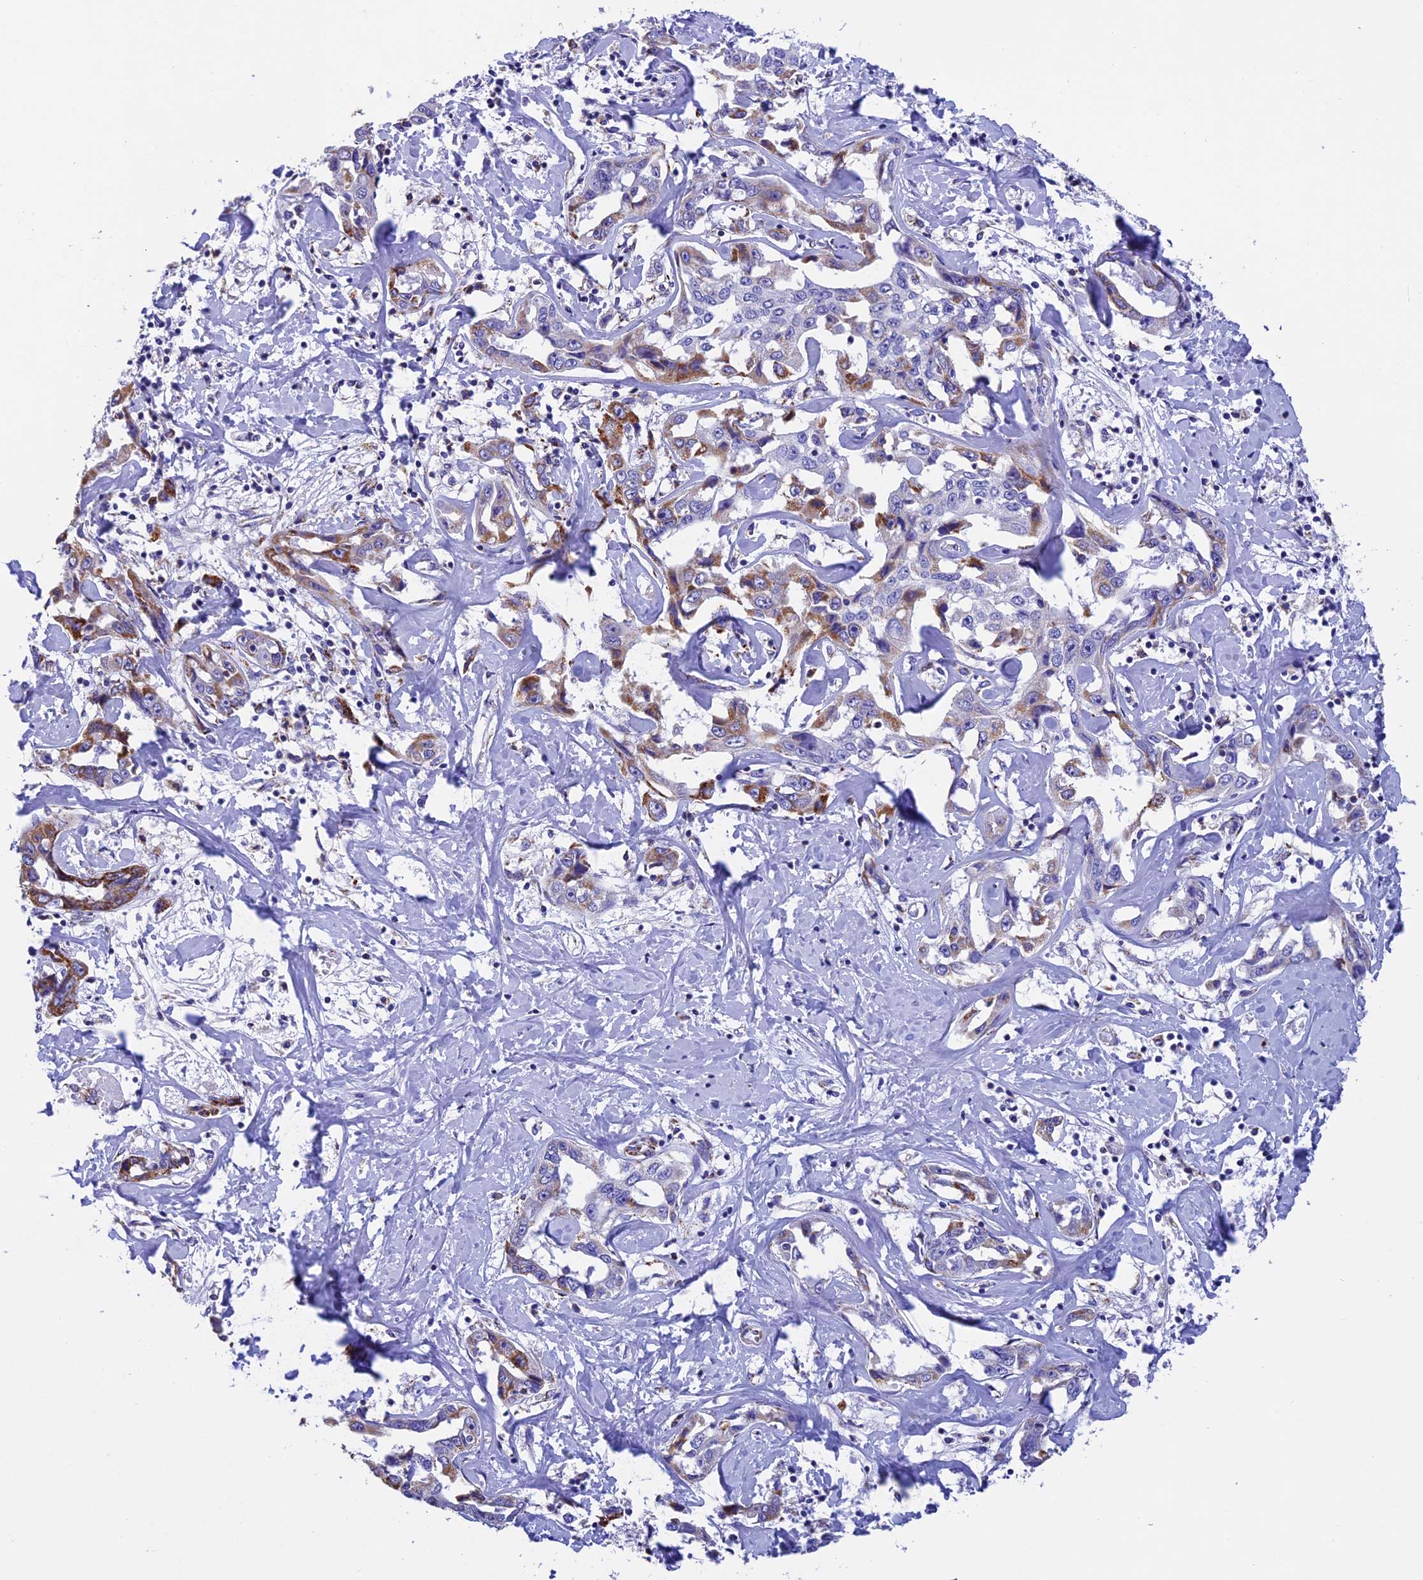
{"staining": {"intensity": "moderate", "quantity": "<25%", "location": "cytoplasmic/membranous"}, "tissue": "liver cancer", "cell_type": "Tumor cells", "image_type": "cancer", "snomed": [{"axis": "morphology", "description": "Cholangiocarcinoma"}, {"axis": "topography", "description": "Liver"}], "caption": "Protein expression by immunohistochemistry (IHC) exhibits moderate cytoplasmic/membranous expression in about <25% of tumor cells in cholangiocarcinoma (liver). The protein of interest is stained brown, and the nuclei are stained in blue (DAB (3,3'-diaminobenzidine) IHC with brightfield microscopy, high magnification).", "gene": "SLC8B1", "patient": {"sex": "male", "age": 59}}